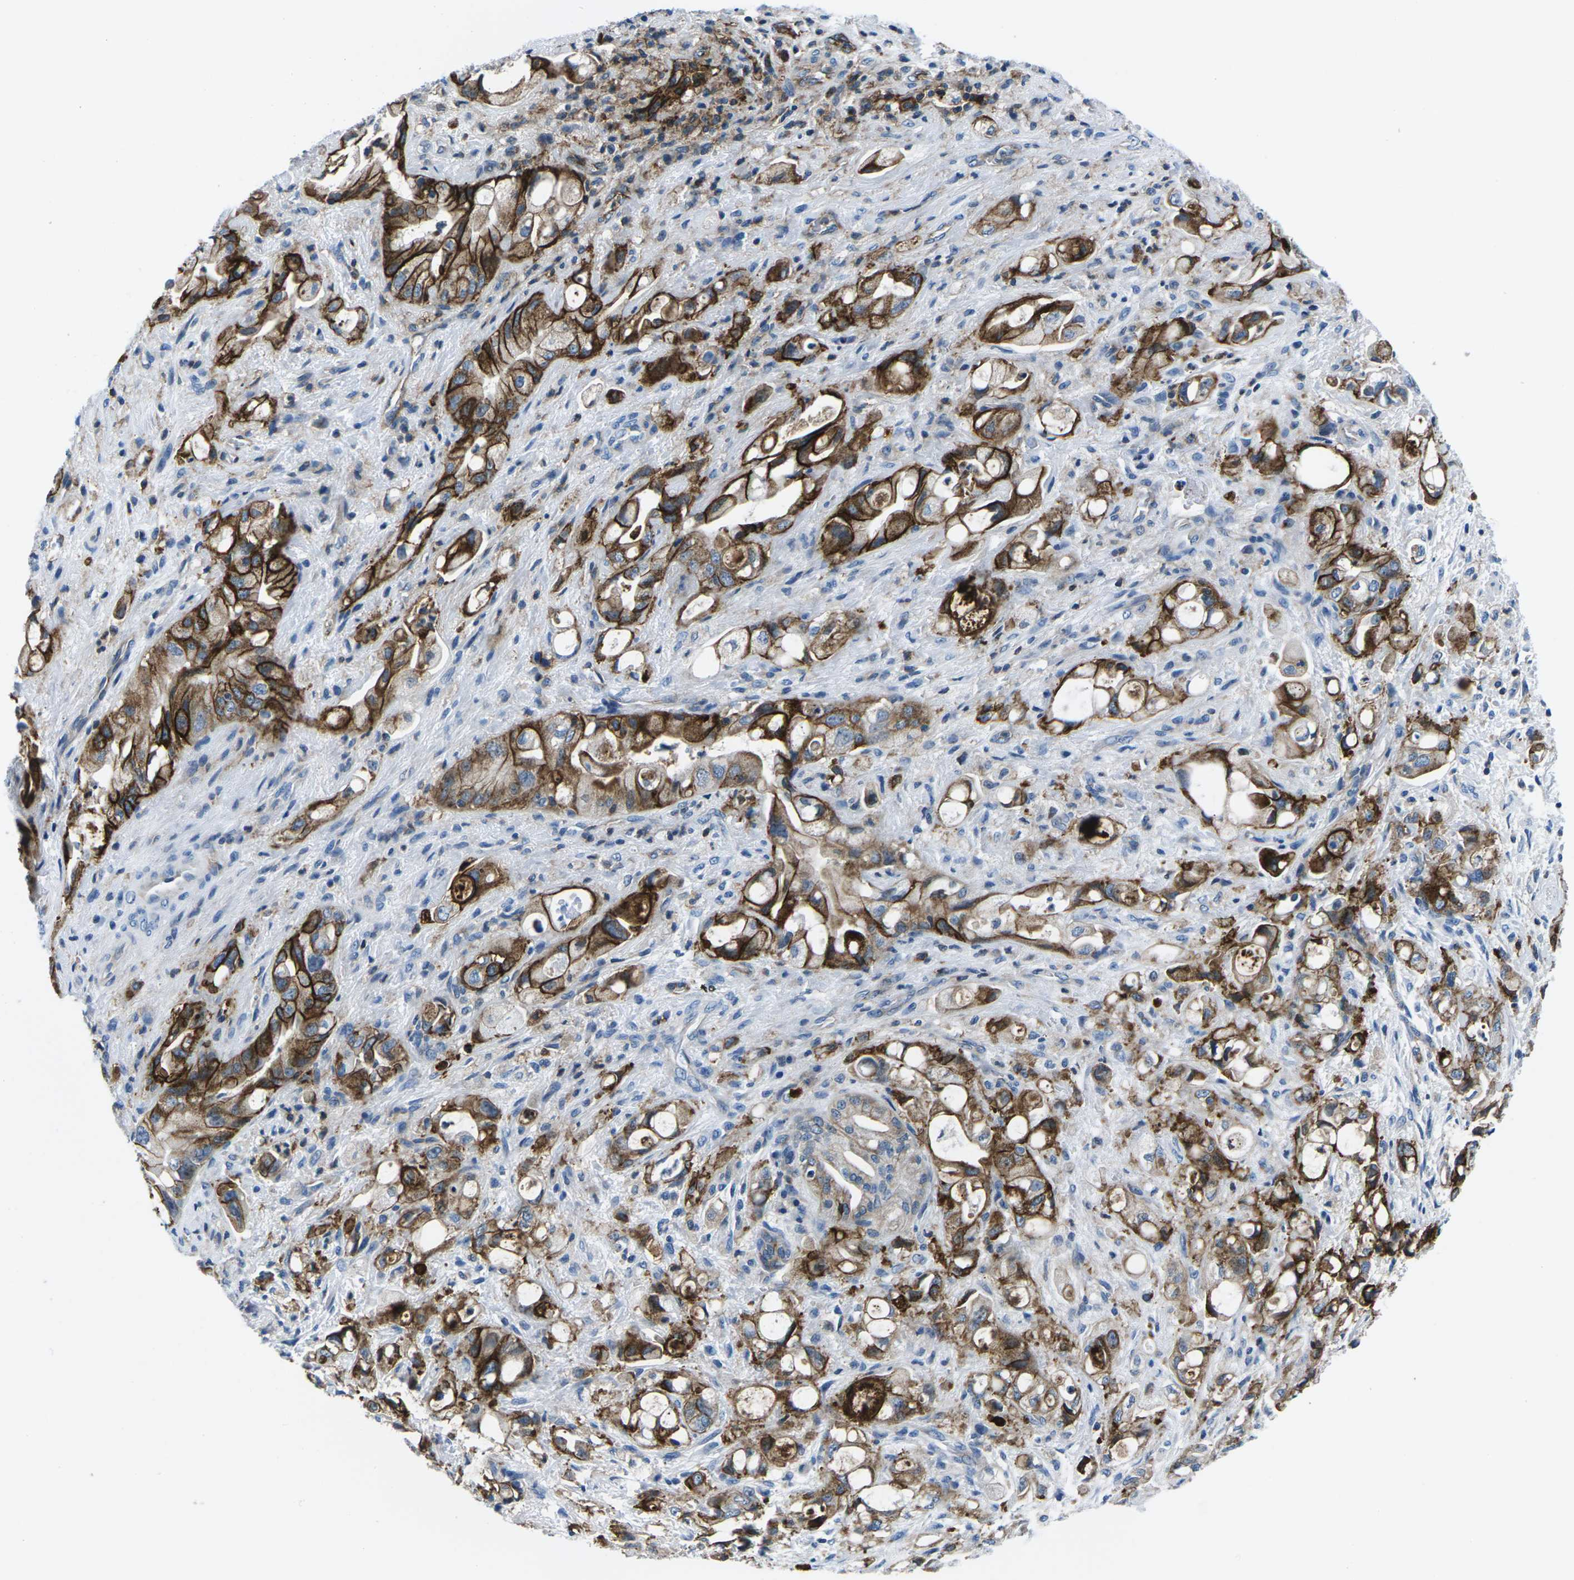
{"staining": {"intensity": "strong", "quantity": "25%-75%", "location": "cytoplasmic/membranous"}, "tissue": "pancreatic cancer", "cell_type": "Tumor cells", "image_type": "cancer", "snomed": [{"axis": "morphology", "description": "Adenocarcinoma, NOS"}, {"axis": "topography", "description": "Pancreas"}], "caption": "A brown stain shows strong cytoplasmic/membranous staining of a protein in adenocarcinoma (pancreatic) tumor cells.", "gene": "SOCS4", "patient": {"sex": "male", "age": 79}}